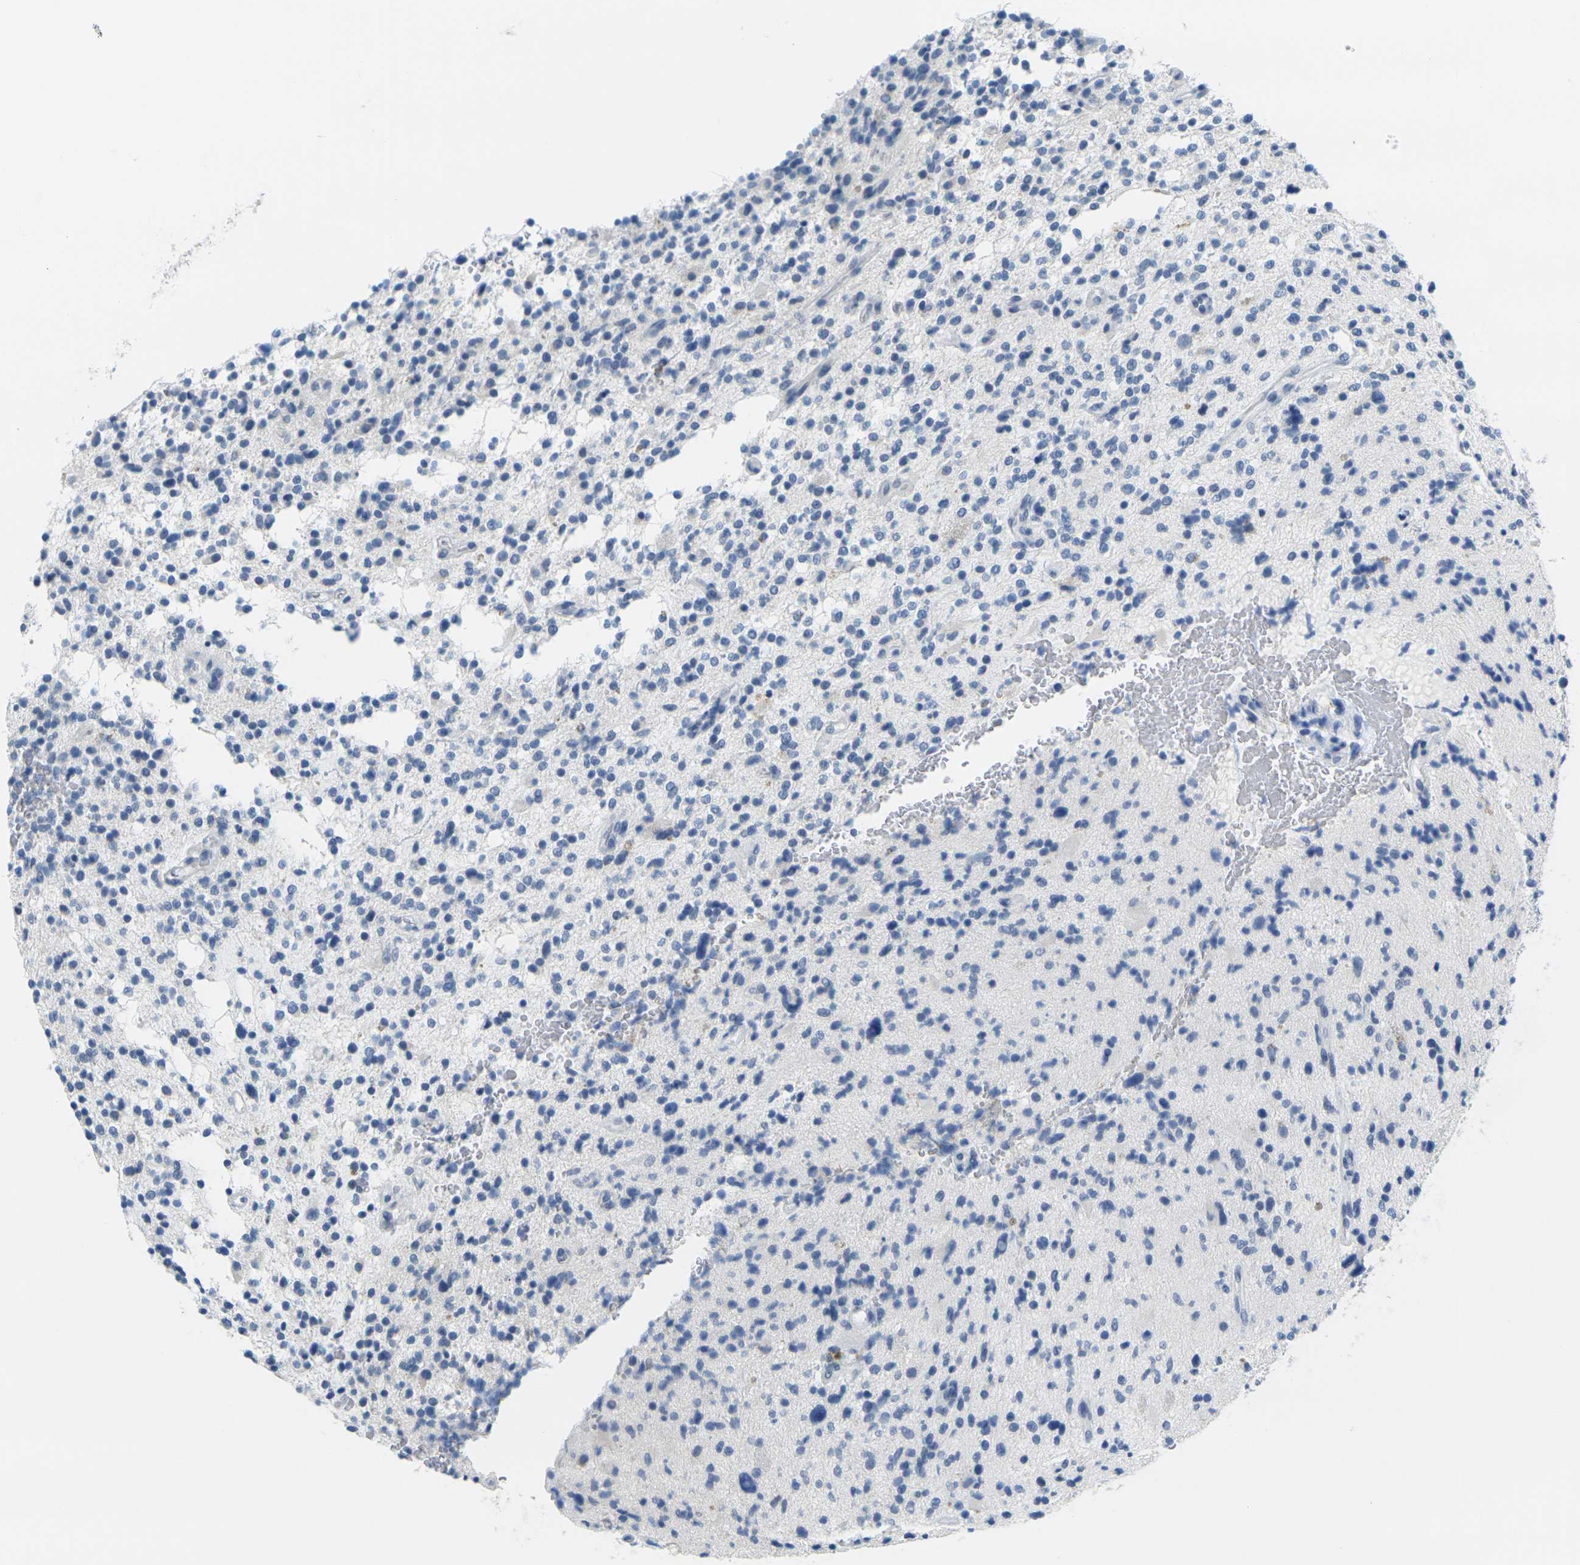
{"staining": {"intensity": "negative", "quantity": "none", "location": "none"}, "tissue": "glioma", "cell_type": "Tumor cells", "image_type": "cancer", "snomed": [{"axis": "morphology", "description": "Glioma, malignant, High grade"}, {"axis": "topography", "description": "Brain"}], "caption": "Tumor cells are negative for protein expression in human malignant glioma (high-grade).", "gene": "GPR15", "patient": {"sex": "male", "age": 48}}